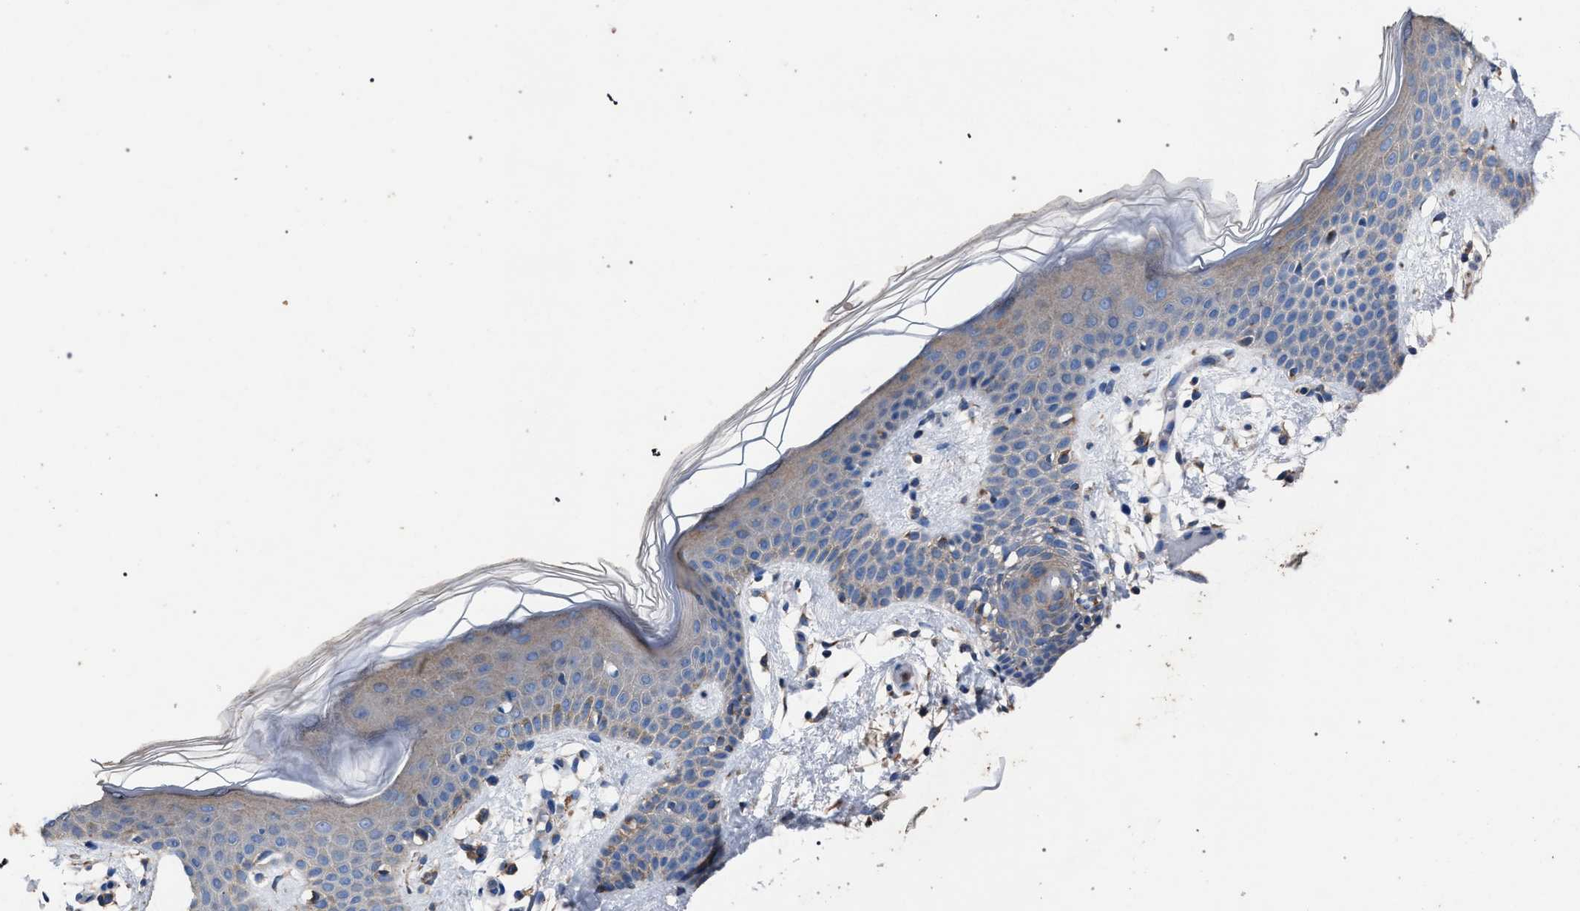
{"staining": {"intensity": "weak", "quantity": ">75%", "location": "cytoplasmic/membranous"}, "tissue": "skin", "cell_type": "Fibroblasts", "image_type": "normal", "snomed": [{"axis": "morphology", "description": "Normal tissue, NOS"}, {"axis": "topography", "description": "Skin"}], "caption": "Immunohistochemical staining of normal skin displays low levels of weak cytoplasmic/membranous positivity in approximately >75% of fibroblasts. Using DAB (brown) and hematoxylin (blue) stains, captured at high magnification using brightfield microscopy.", "gene": "ATP6V0A1", "patient": {"sex": "male", "age": 53}}